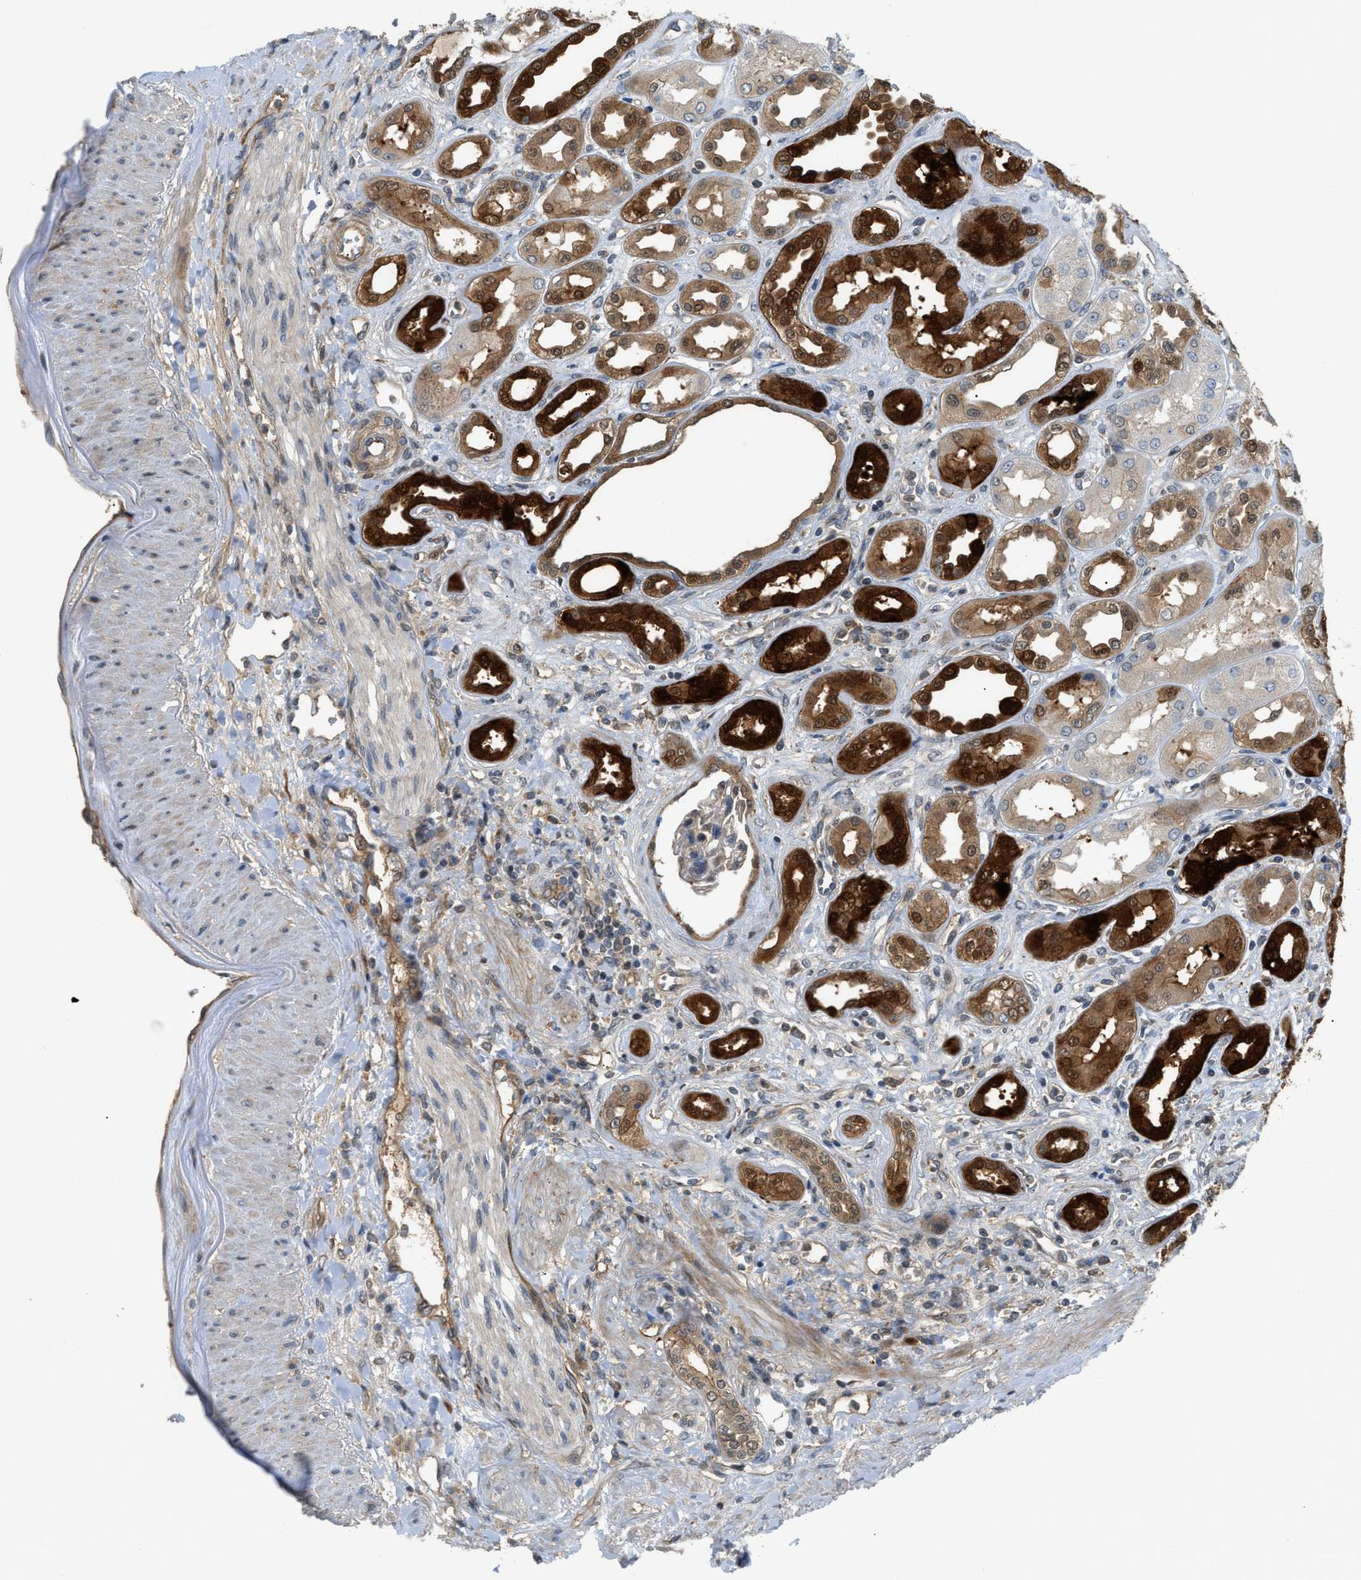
{"staining": {"intensity": "negative", "quantity": "none", "location": "none"}, "tissue": "kidney", "cell_type": "Cells in glomeruli", "image_type": "normal", "snomed": [{"axis": "morphology", "description": "Normal tissue, NOS"}, {"axis": "topography", "description": "Kidney"}], "caption": "An IHC photomicrograph of normal kidney is shown. There is no staining in cells in glomeruli of kidney. Nuclei are stained in blue.", "gene": "TRAK2", "patient": {"sex": "male", "age": 59}}